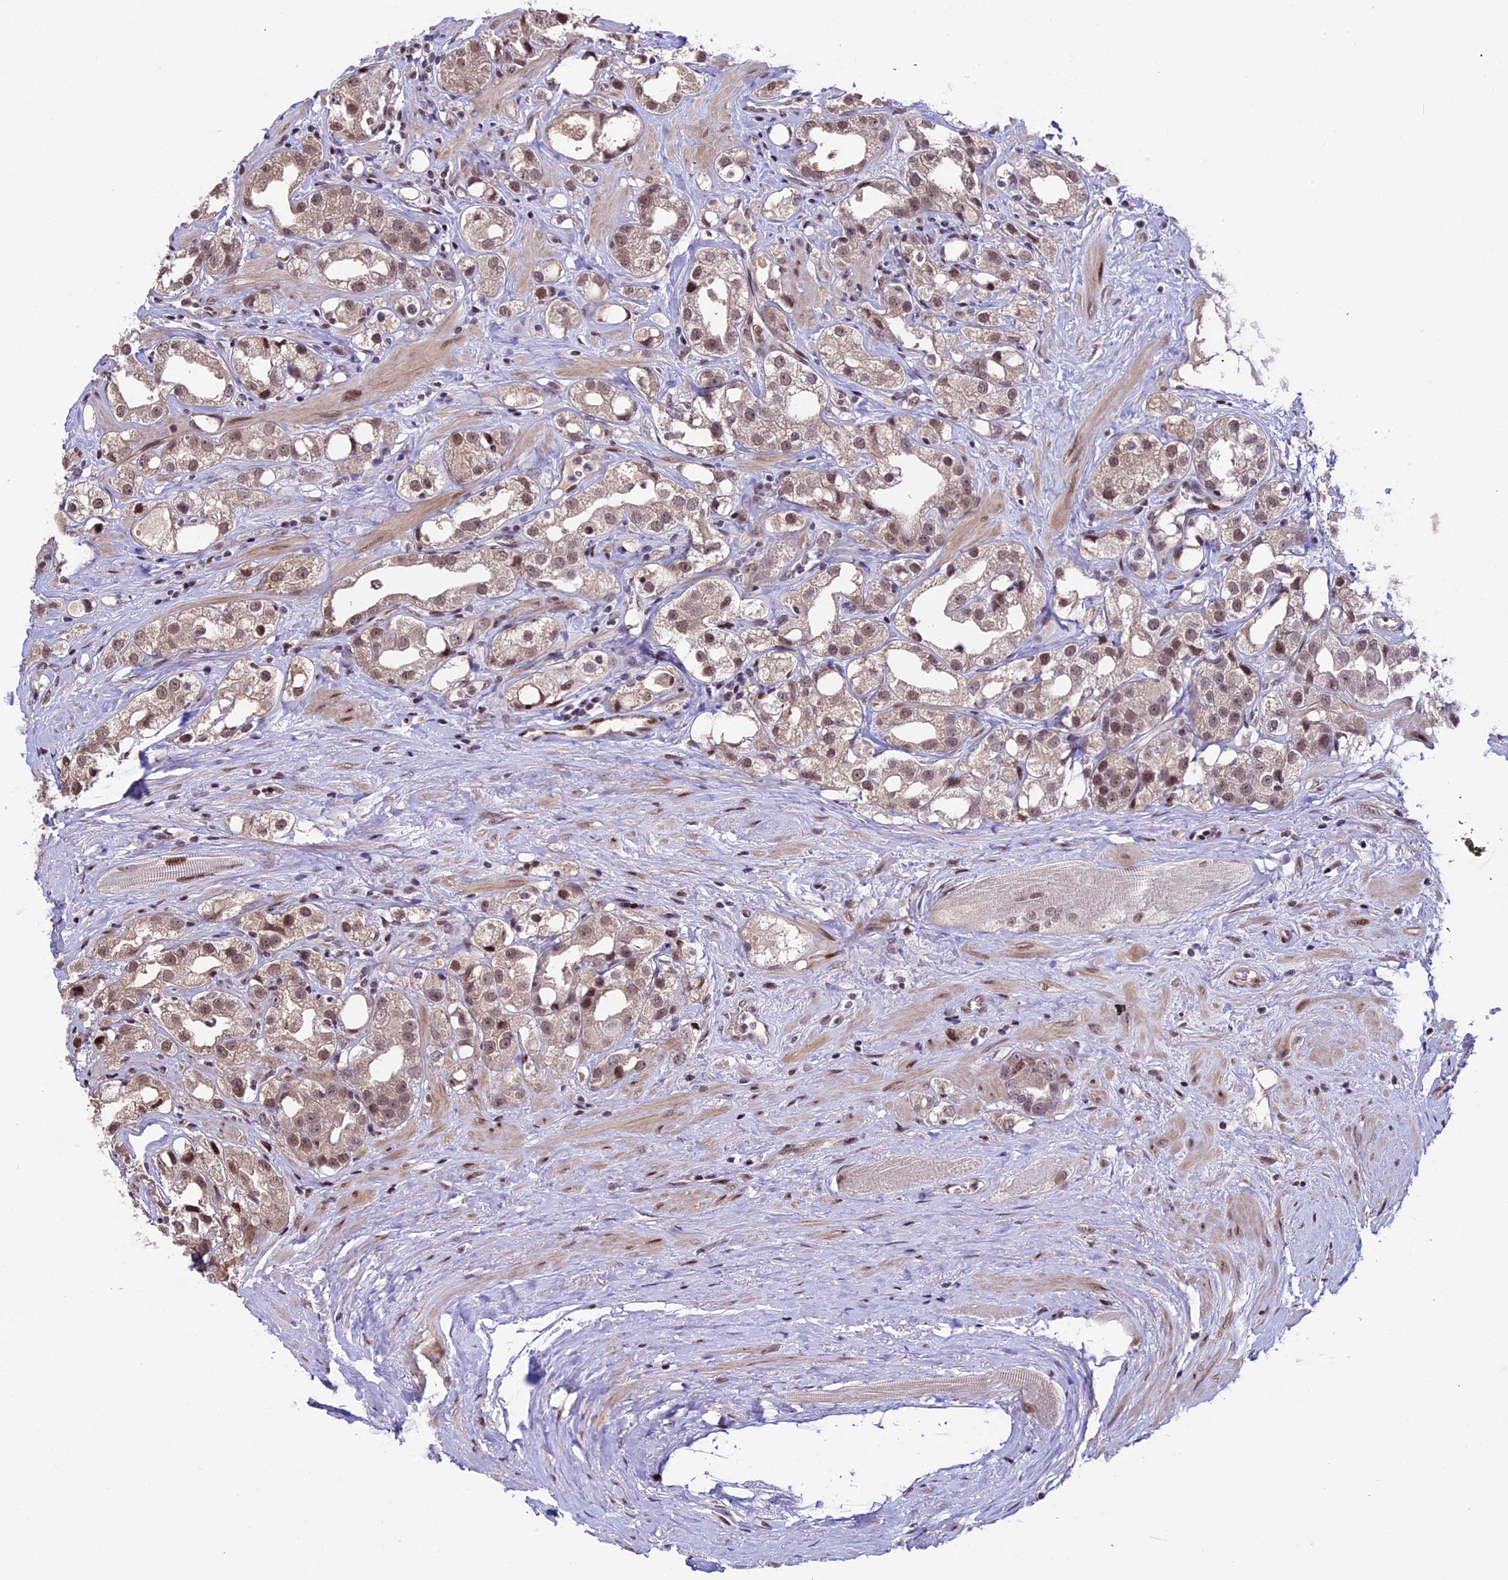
{"staining": {"intensity": "weak", "quantity": ">75%", "location": "nuclear"}, "tissue": "prostate cancer", "cell_type": "Tumor cells", "image_type": "cancer", "snomed": [{"axis": "morphology", "description": "Adenocarcinoma, NOS"}, {"axis": "topography", "description": "Prostate"}], "caption": "Immunohistochemical staining of prostate cancer (adenocarcinoma) displays weak nuclear protein expression in approximately >75% of tumor cells.", "gene": "TCP11L2", "patient": {"sex": "male", "age": 79}}